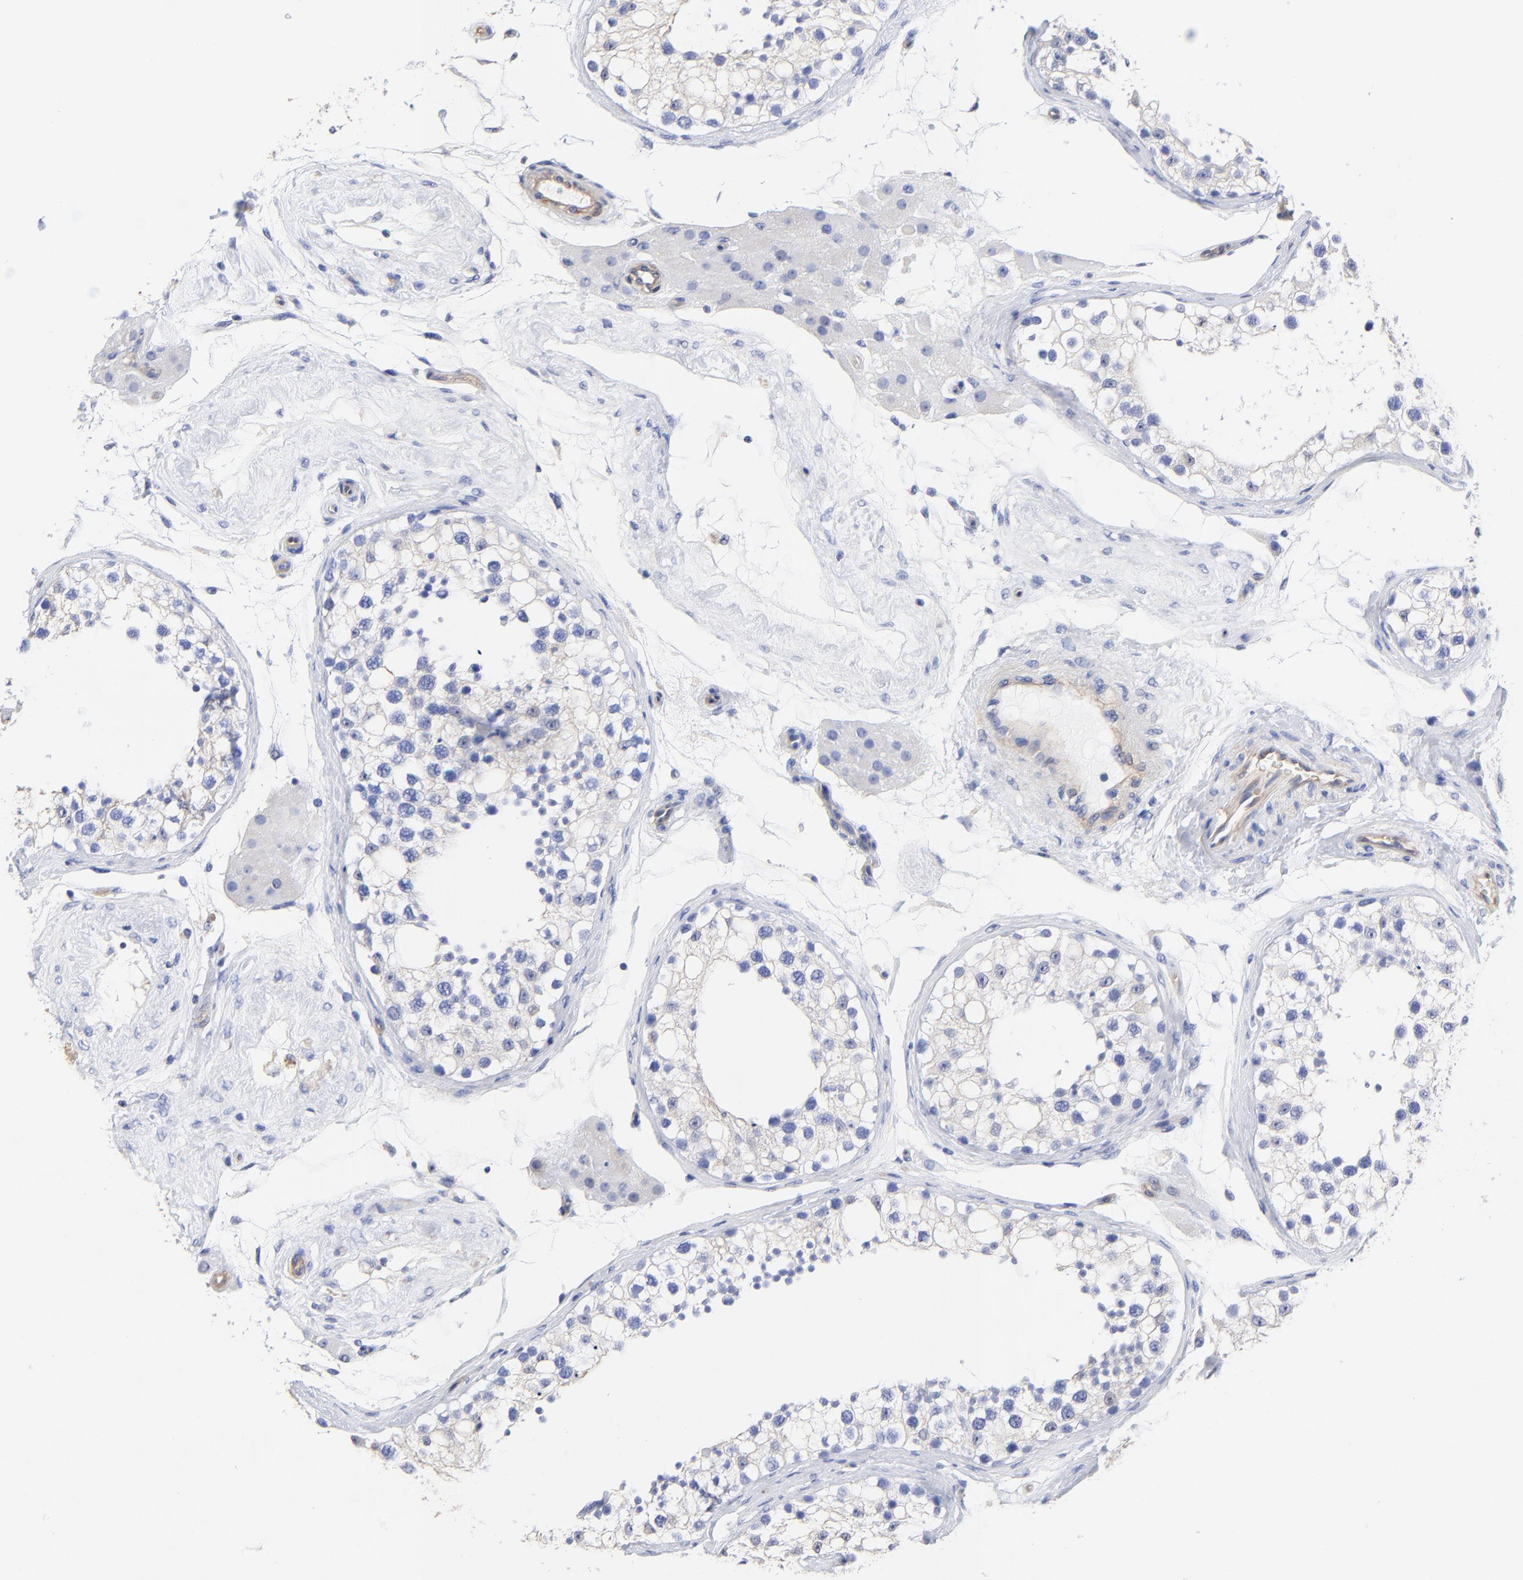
{"staining": {"intensity": "negative", "quantity": "none", "location": "none"}, "tissue": "testis", "cell_type": "Cells in seminiferous ducts", "image_type": "normal", "snomed": [{"axis": "morphology", "description": "Normal tissue, NOS"}, {"axis": "topography", "description": "Testis"}], "caption": "Testis stained for a protein using immunohistochemistry (IHC) exhibits no staining cells in seminiferous ducts.", "gene": "TAGLN2", "patient": {"sex": "male", "age": 68}}